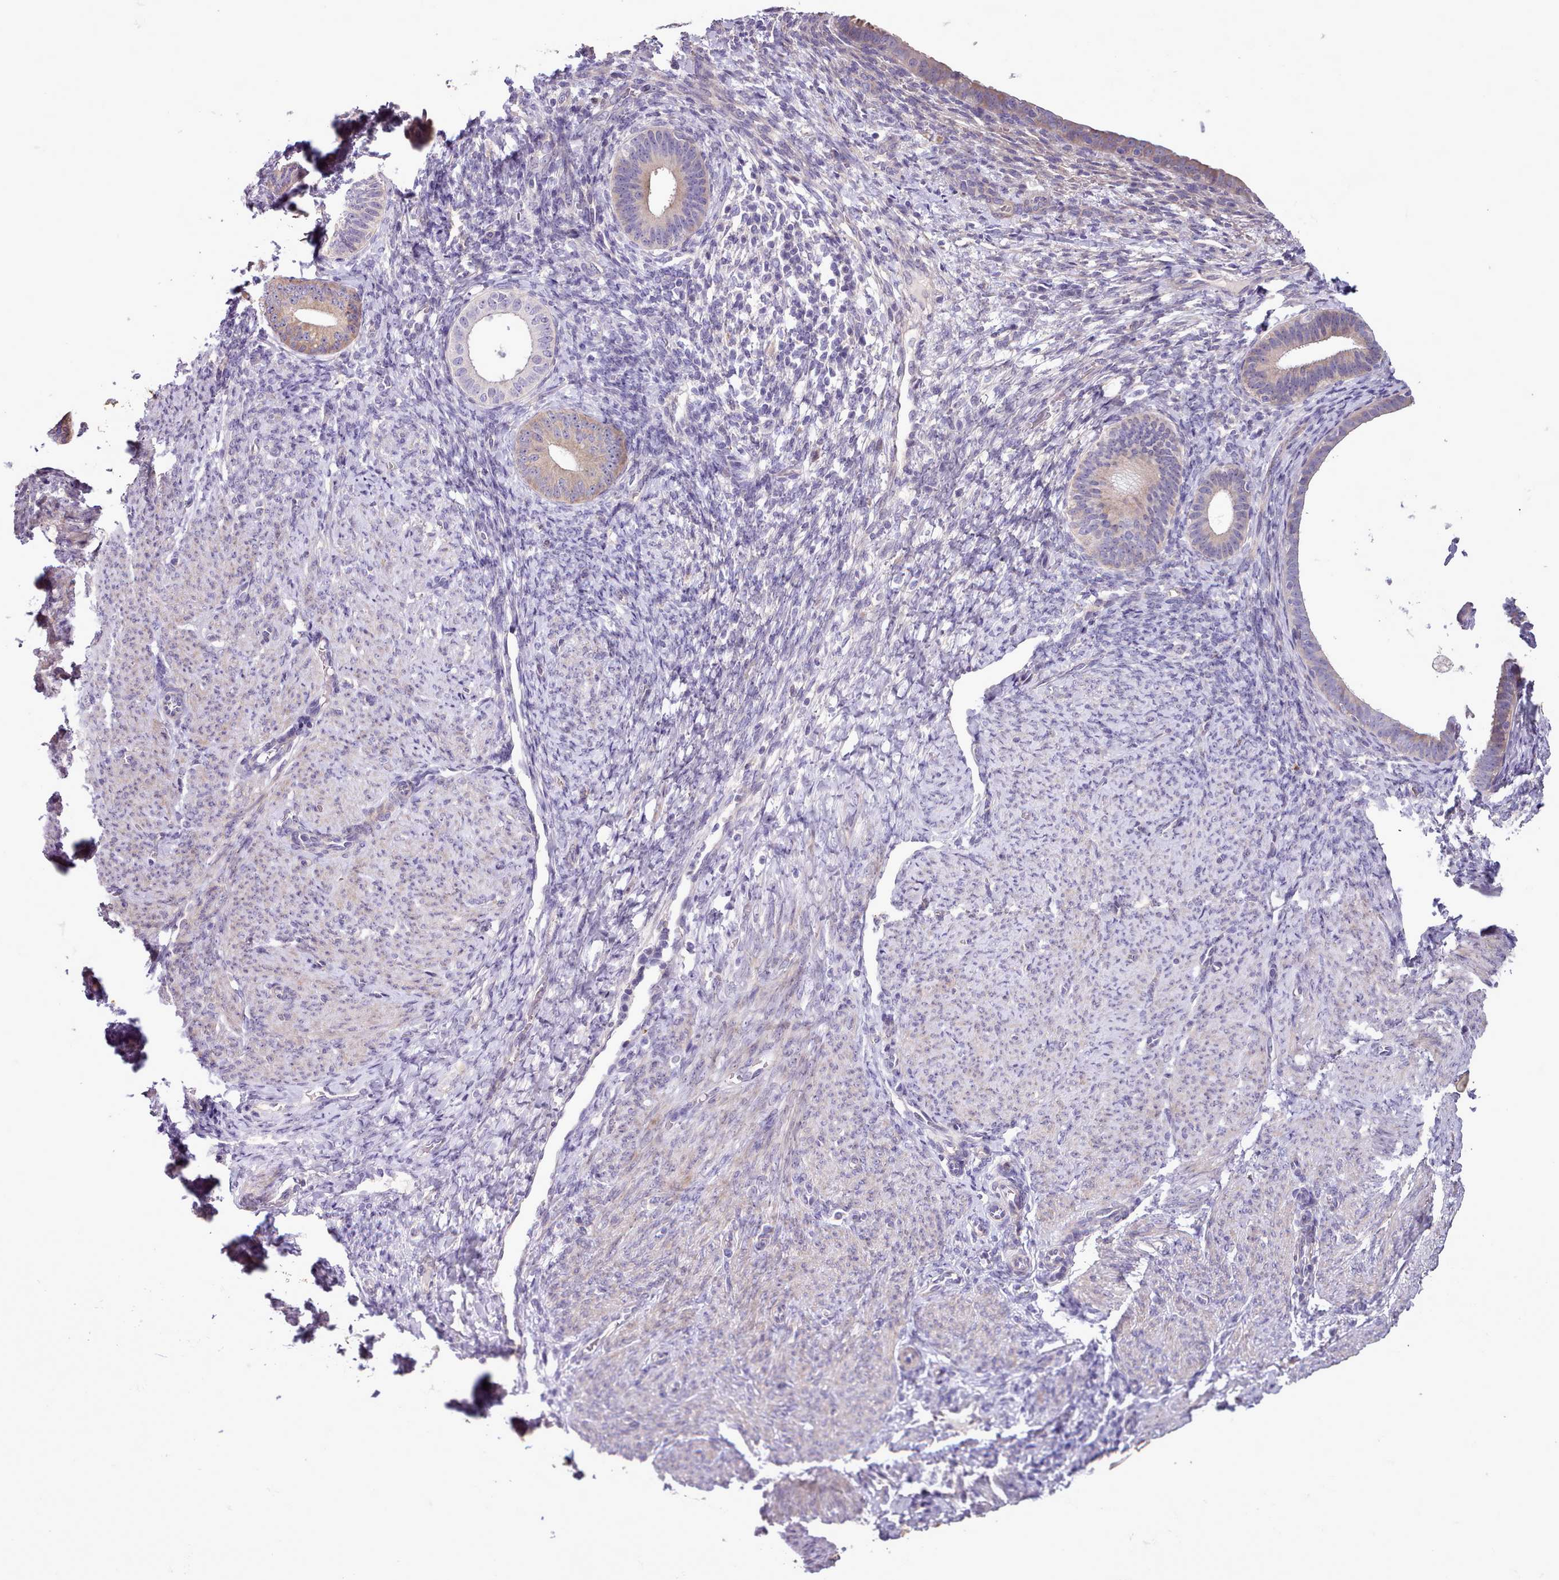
{"staining": {"intensity": "negative", "quantity": "none", "location": "none"}, "tissue": "endometrium", "cell_type": "Cells in endometrial stroma", "image_type": "normal", "snomed": [{"axis": "morphology", "description": "Normal tissue, NOS"}, {"axis": "topography", "description": "Endometrium"}], "caption": "This is an immunohistochemistry (IHC) histopathology image of normal endometrium. There is no expression in cells in endometrial stroma.", "gene": "SETX", "patient": {"sex": "female", "age": 65}}